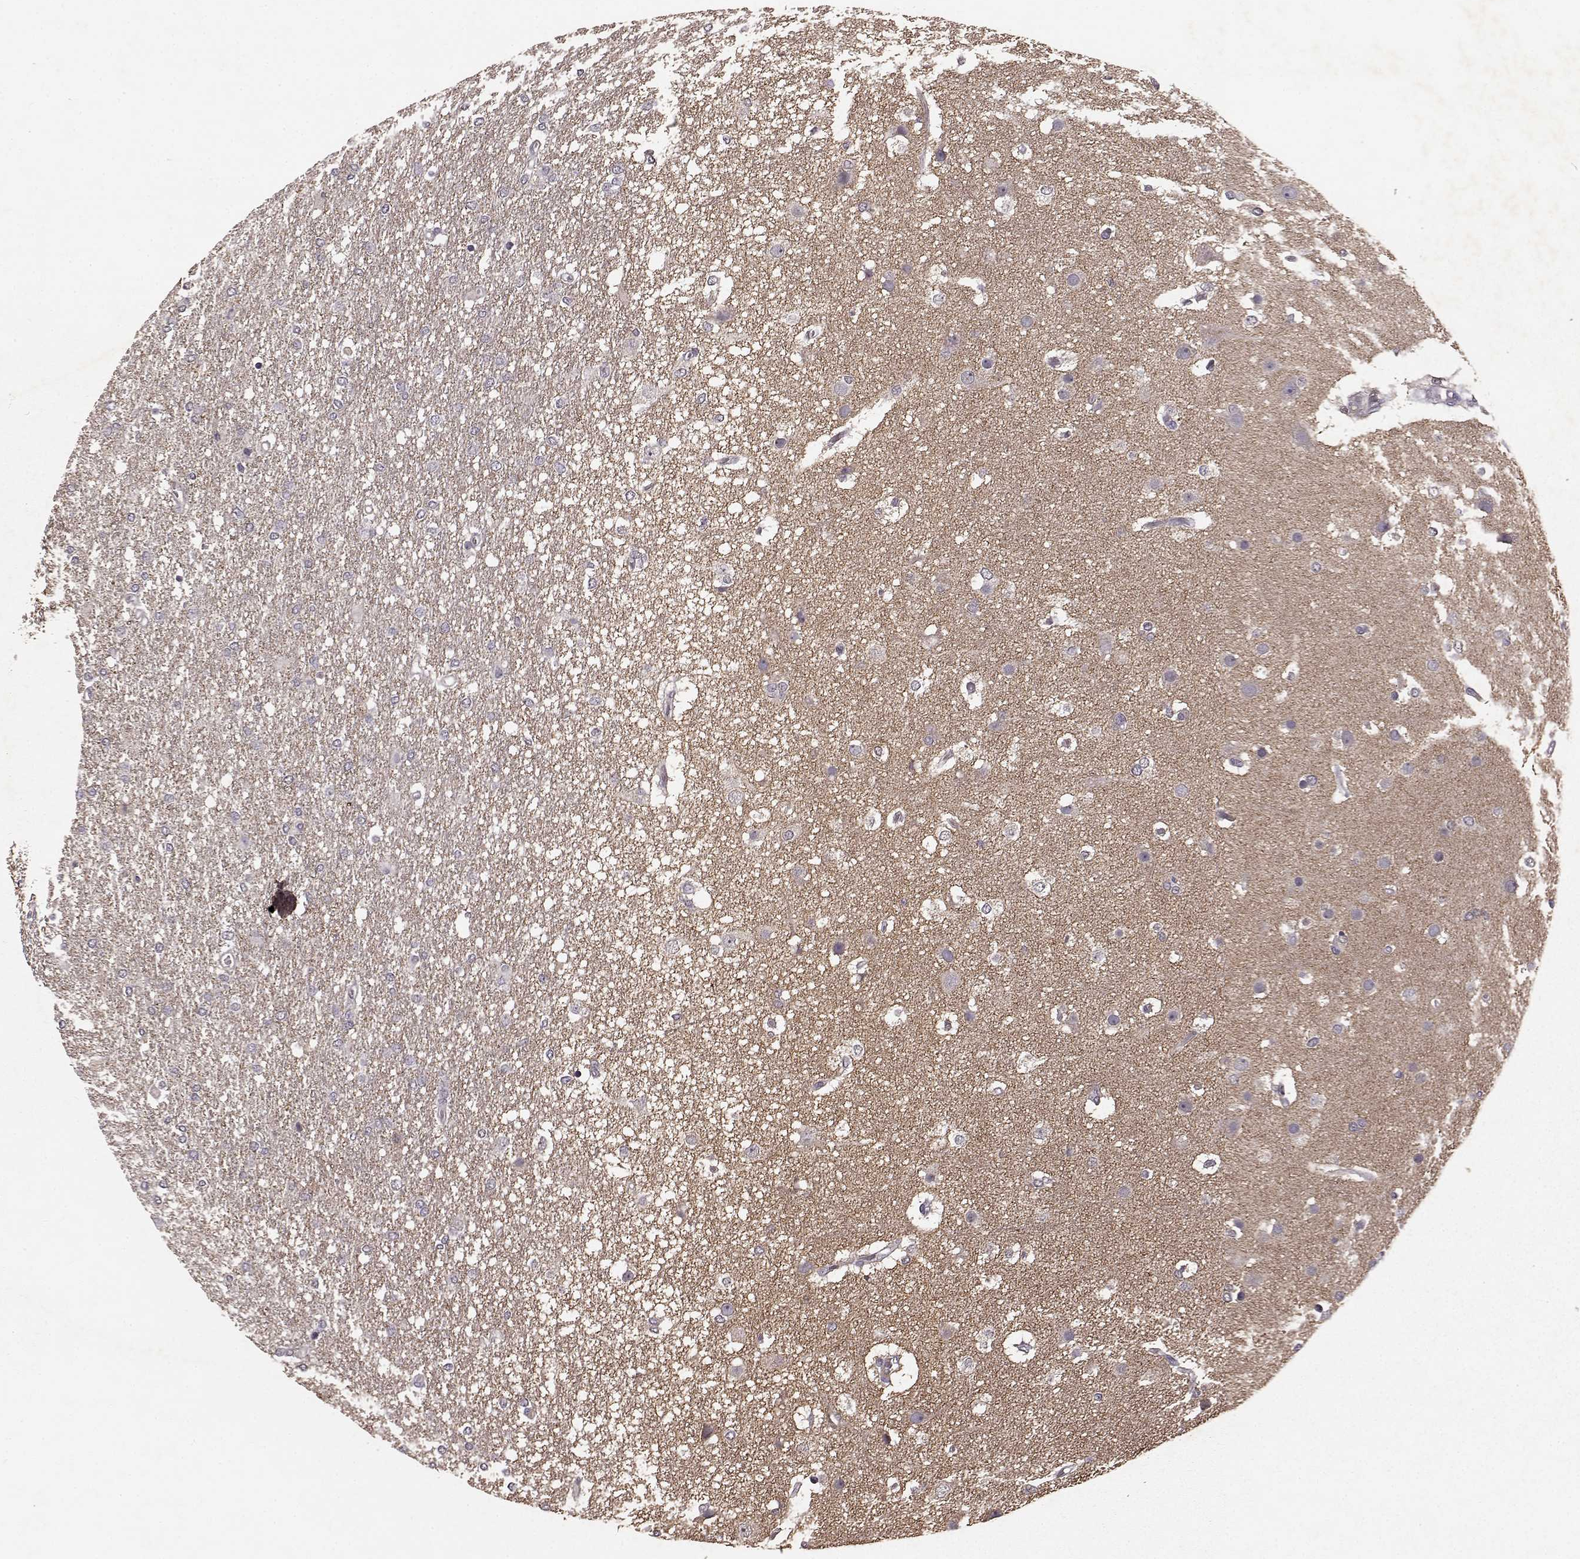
{"staining": {"intensity": "negative", "quantity": "none", "location": "none"}, "tissue": "glioma", "cell_type": "Tumor cells", "image_type": "cancer", "snomed": [{"axis": "morphology", "description": "Glioma, malignant, High grade"}, {"axis": "topography", "description": "Brain"}], "caption": "Immunohistochemical staining of malignant high-grade glioma reveals no significant expression in tumor cells.", "gene": "FRRS1L", "patient": {"sex": "female", "age": 61}}